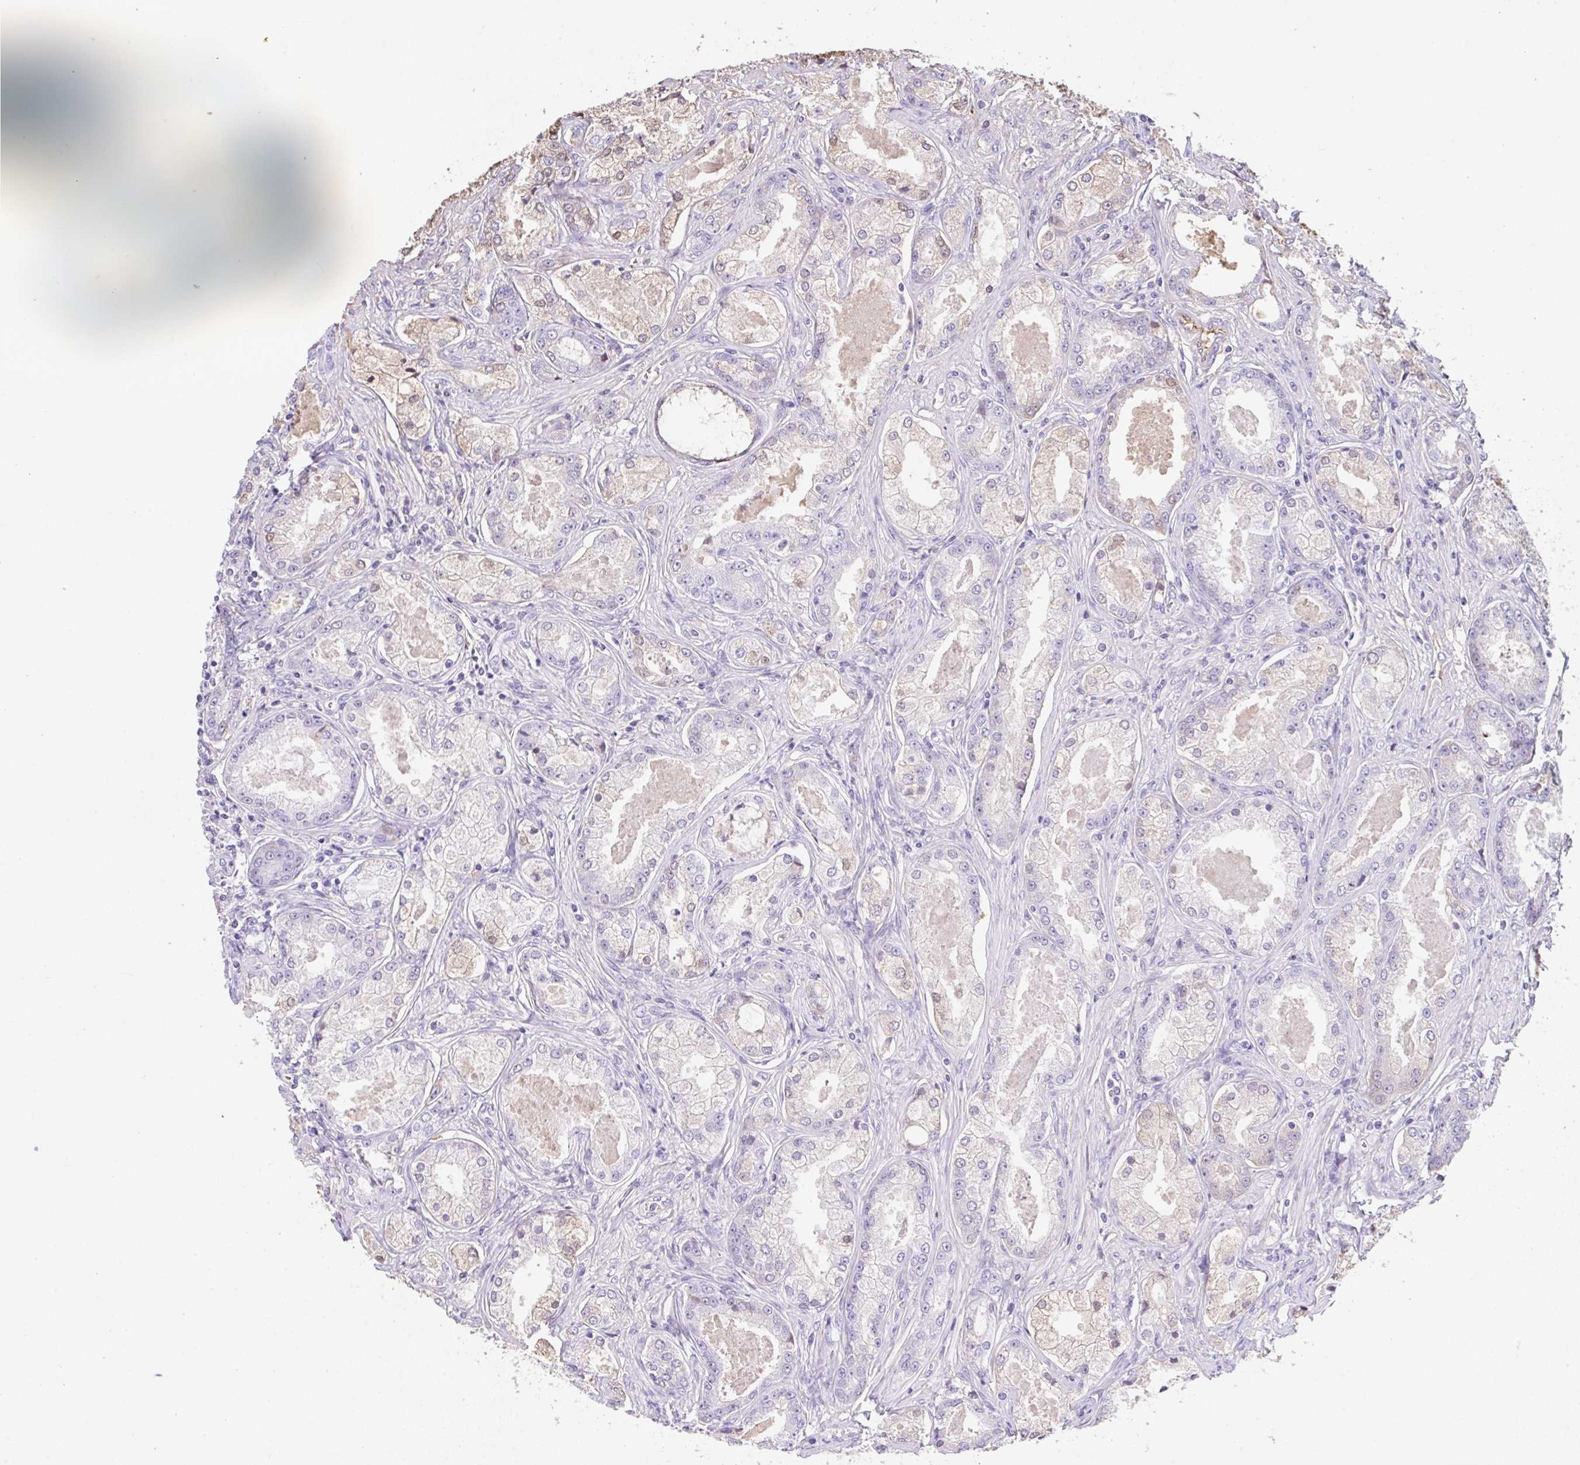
{"staining": {"intensity": "negative", "quantity": "none", "location": "none"}, "tissue": "prostate cancer", "cell_type": "Tumor cells", "image_type": "cancer", "snomed": [{"axis": "morphology", "description": "Adenocarcinoma, Low grade"}, {"axis": "topography", "description": "Prostate"}], "caption": "Tumor cells are negative for protein expression in human prostate adenocarcinoma (low-grade).", "gene": "HOXC12", "patient": {"sex": "male", "age": 68}}